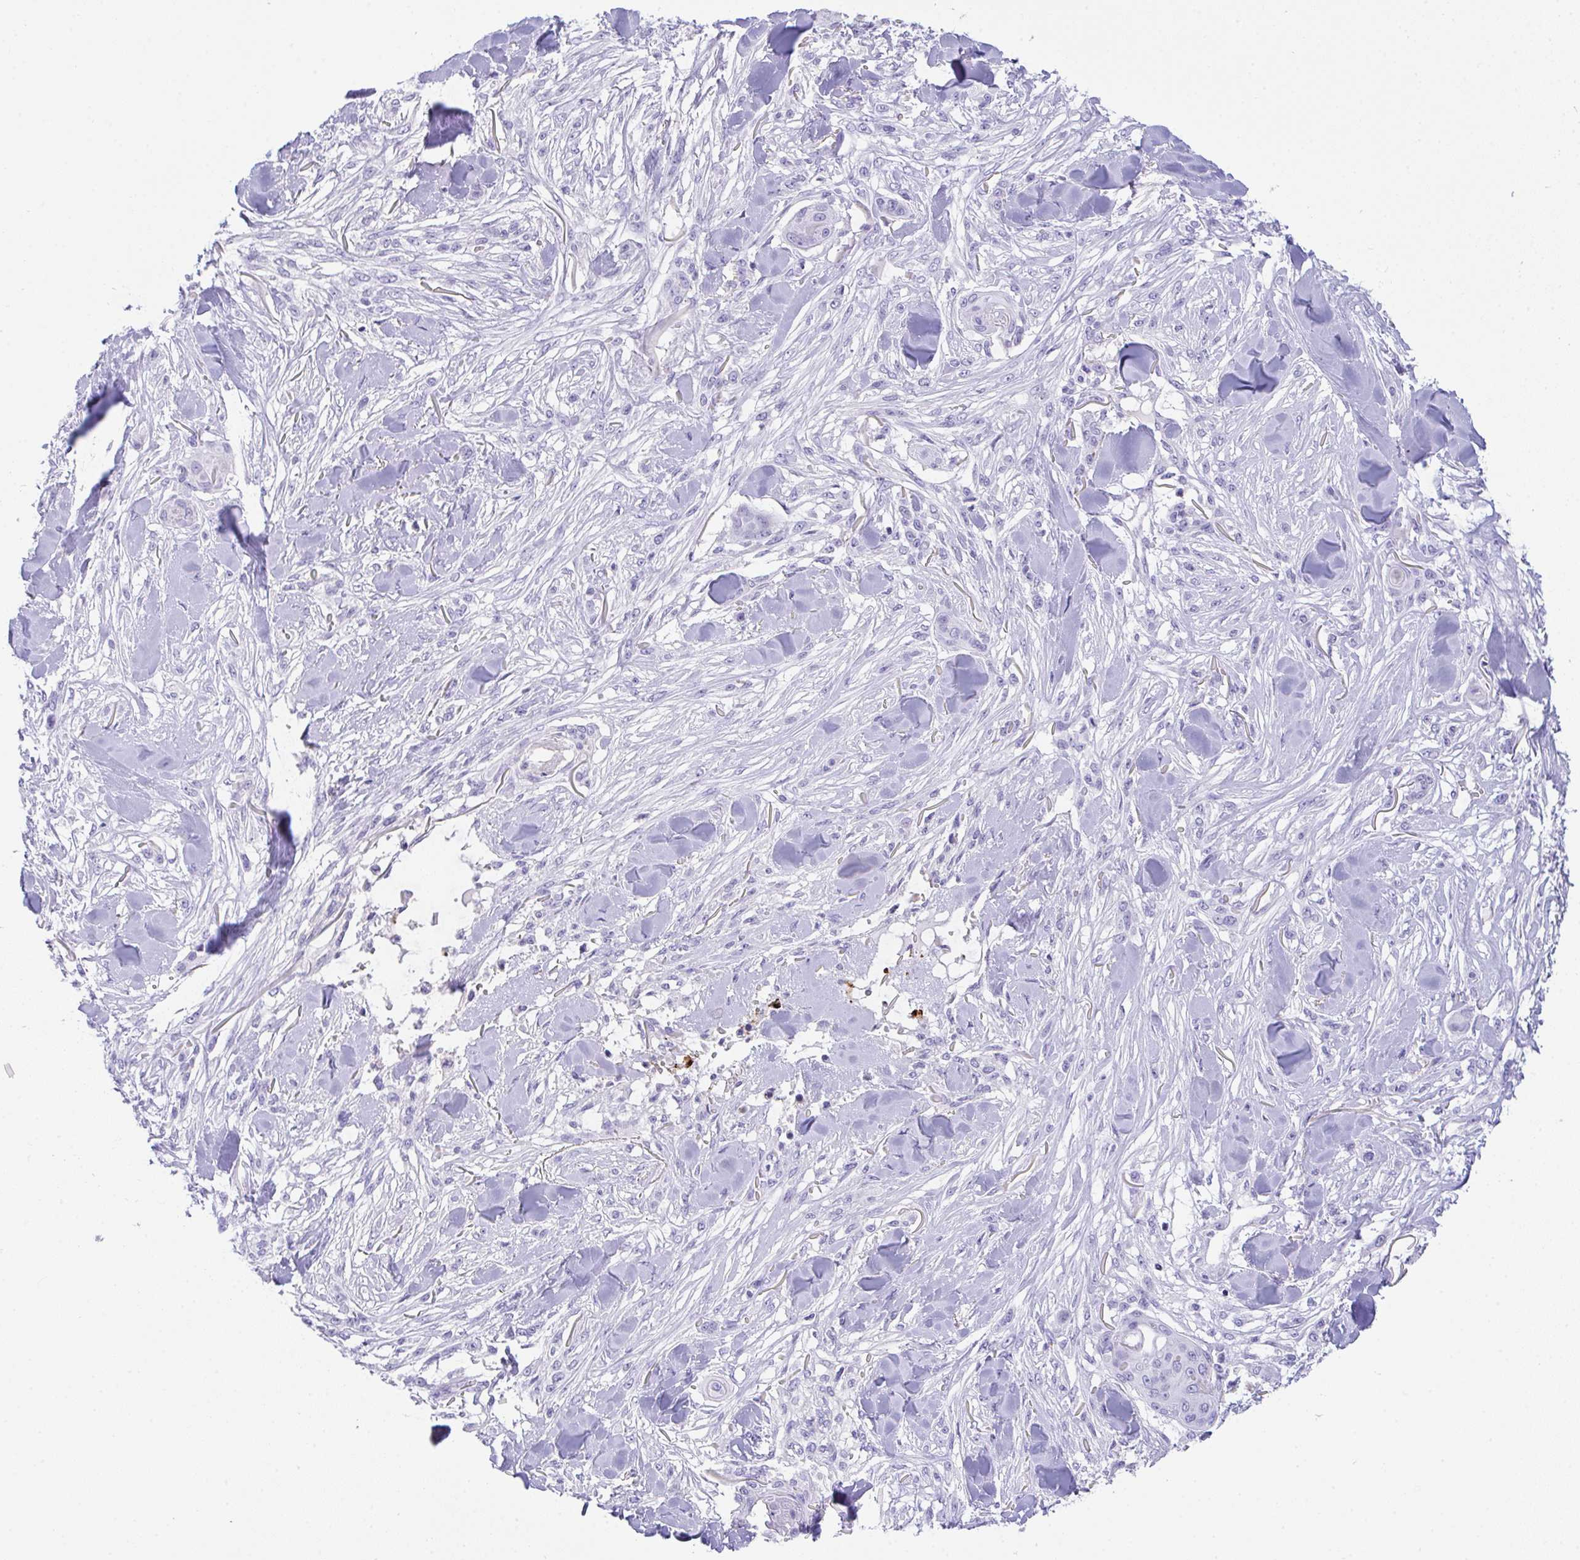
{"staining": {"intensity": "negative", "quantity": "none", "location": "none"}, "tissue": "skin cancer", "cell_type": "Tumor cells", "image_type": "cancer", "snomed": [{"axis": "morphology", "description": "Squamous cell carcinoma, NOS"}, {"axis": "topography", "description": "Skin"}], "caption": "IHC image of neoplastic tissue: skin cancer stained with DAB (3,3'-diaminobenzidine) shows no significant protein staining in tumor cells.", "gene": "KMT2E", "patient": {"sex": "female", "age": 59}}